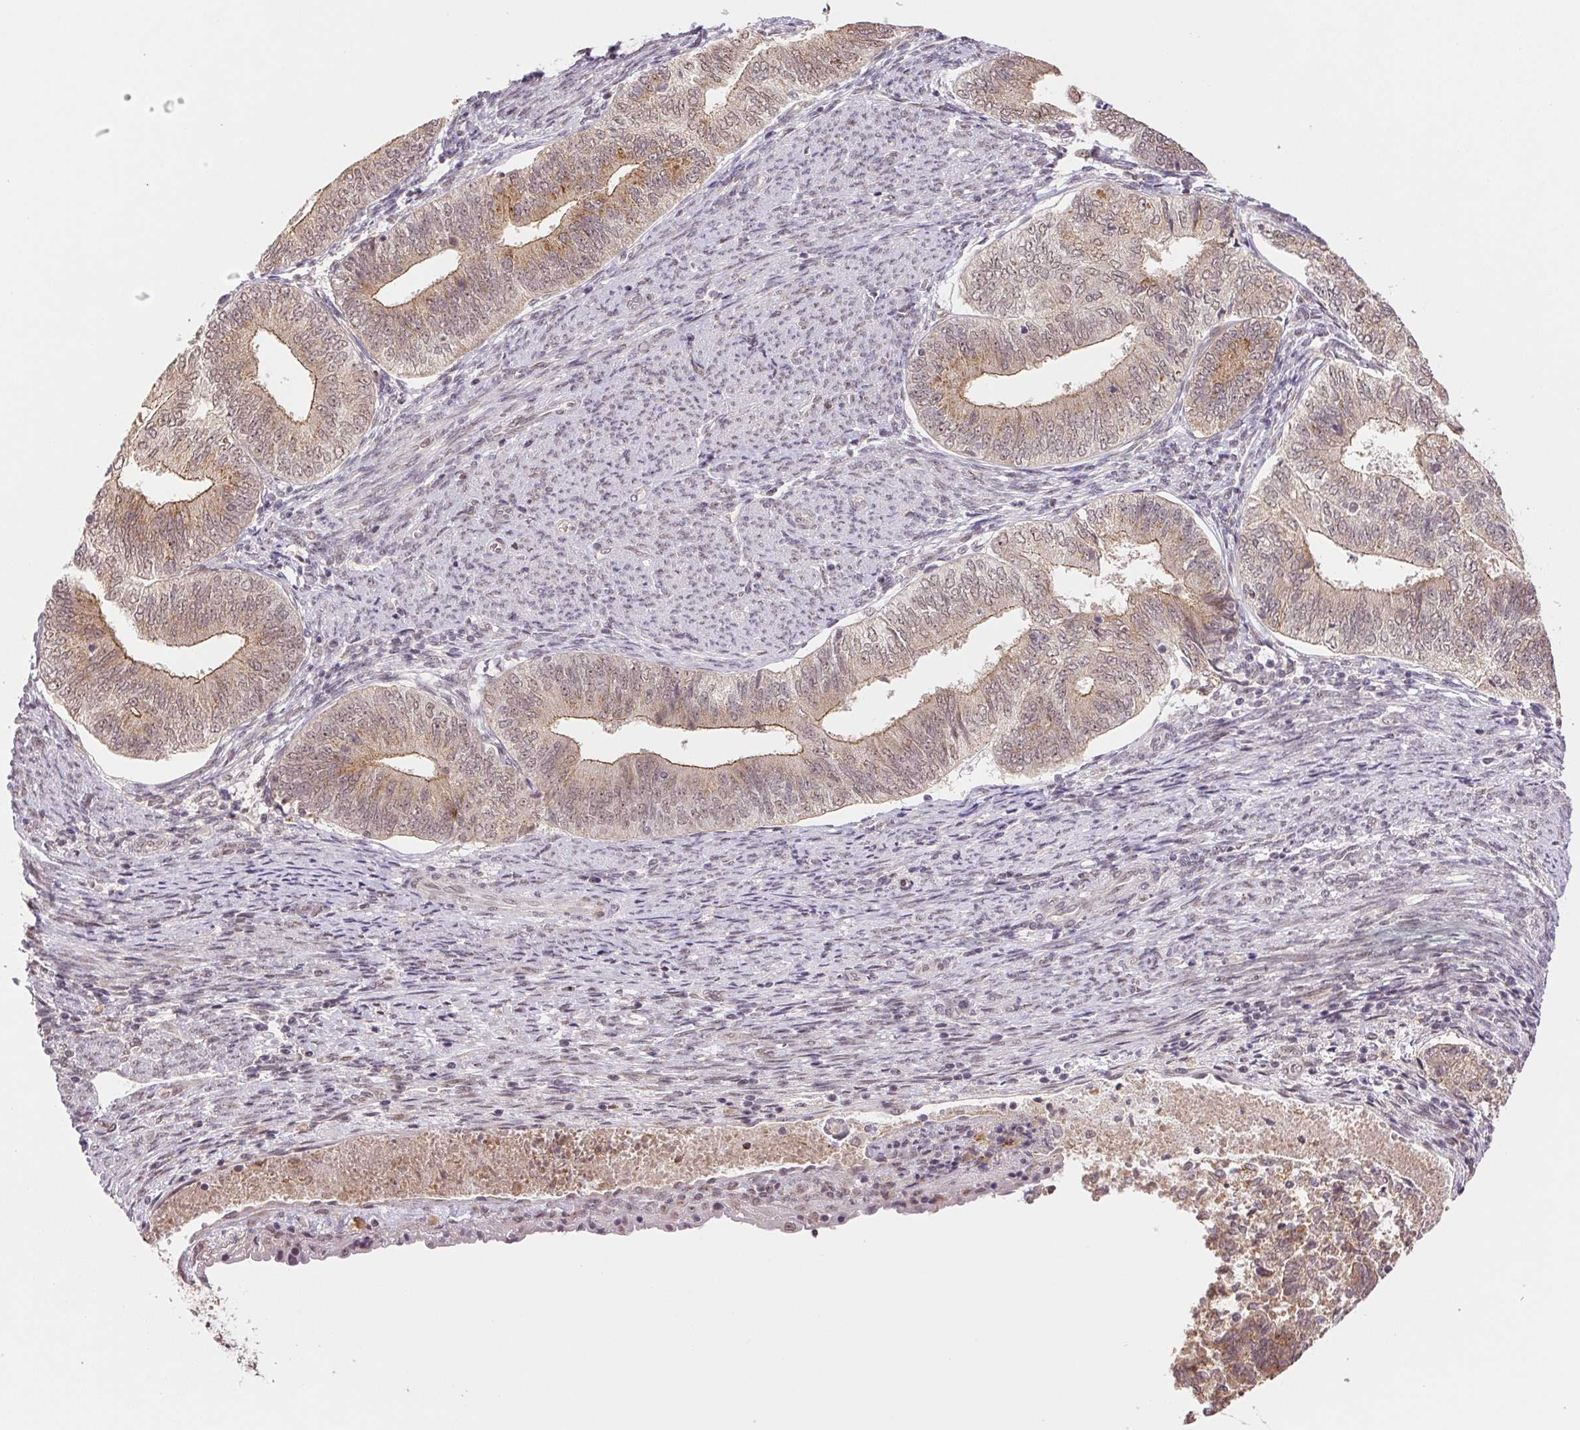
{"staining": {"intensity": "moderate", "quantity": "25%-75%", "location": "cytoplasmic/membranous"}, "tissue": "endometrial cancer", "cell_type": "Tumor cells", "image_type": "cancer", "snomed": [{"axis": "morphology", "description": "Adenocarcinoma, NOS"}, {"axis": "topography", "description": "Endometrium"}], "caption": "Protein staining of endometrial cancer tissue reveals moderate cytoplasmic/membranous positivity in approximately 25%-75% of tumor cells. (IHC, brightfield microscopy, high magnification).", "gene": "GRHL3", "patient": {"sex": "female", "age": 65}}